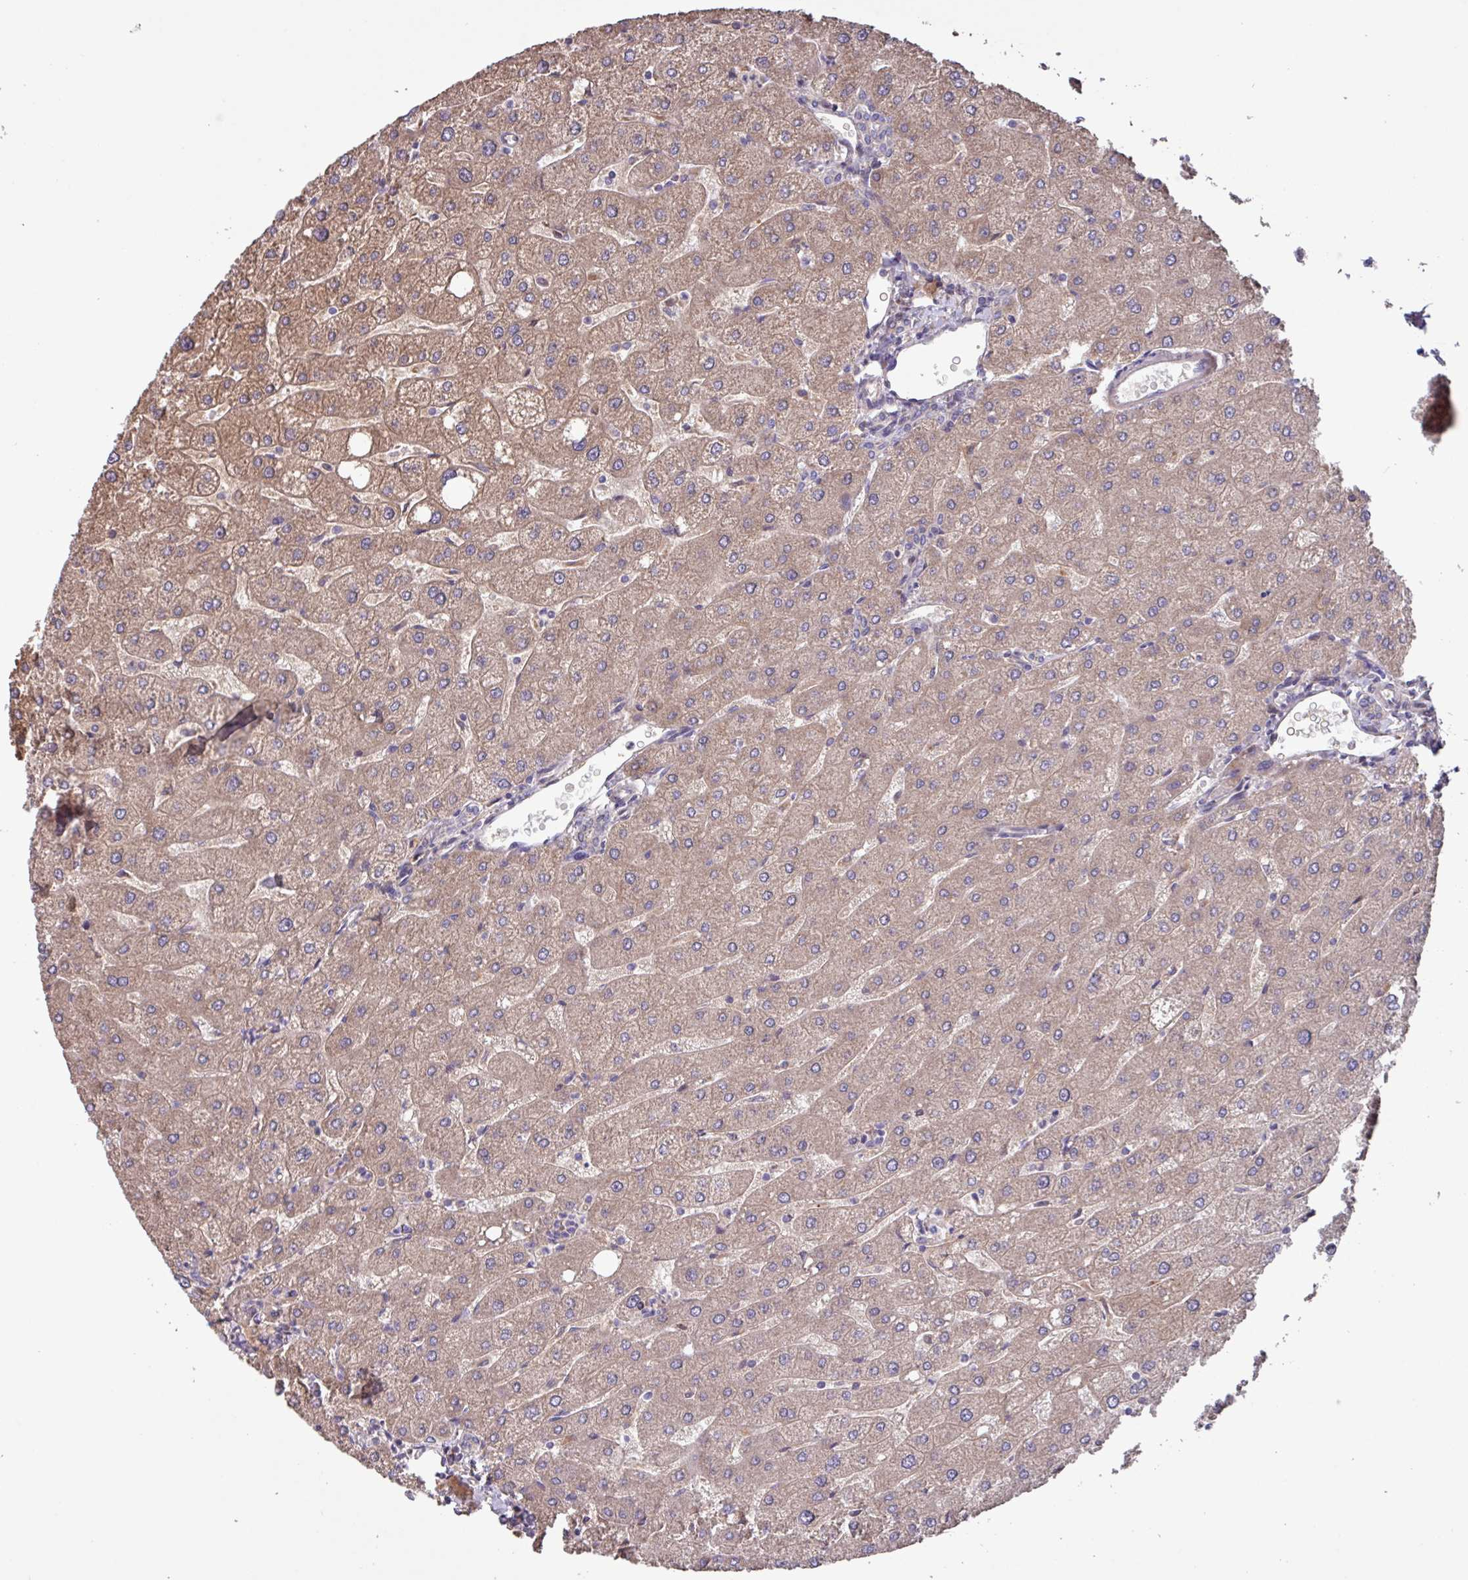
{"staining": {"intensity": "weak", "quantity": "25%-75%", "location": "cytoplasmic/membranous"}, "tissue": "liver", "cell_type": "Cholangiocytes", "image_type": "normal", "snomed": [{"axis": "morphology", "description": "Normal tissue, NOS"}, {"axis": "topography", "description": "Liver"}], "caption": "An IHC image of normal tissue is shown. Protein staining in brown labels weak cytoplasmic/membranous positivity in liver within cholangiocytes.", "gene": "PTPRQ", "patient": {"sex": "male", "age": 67}}